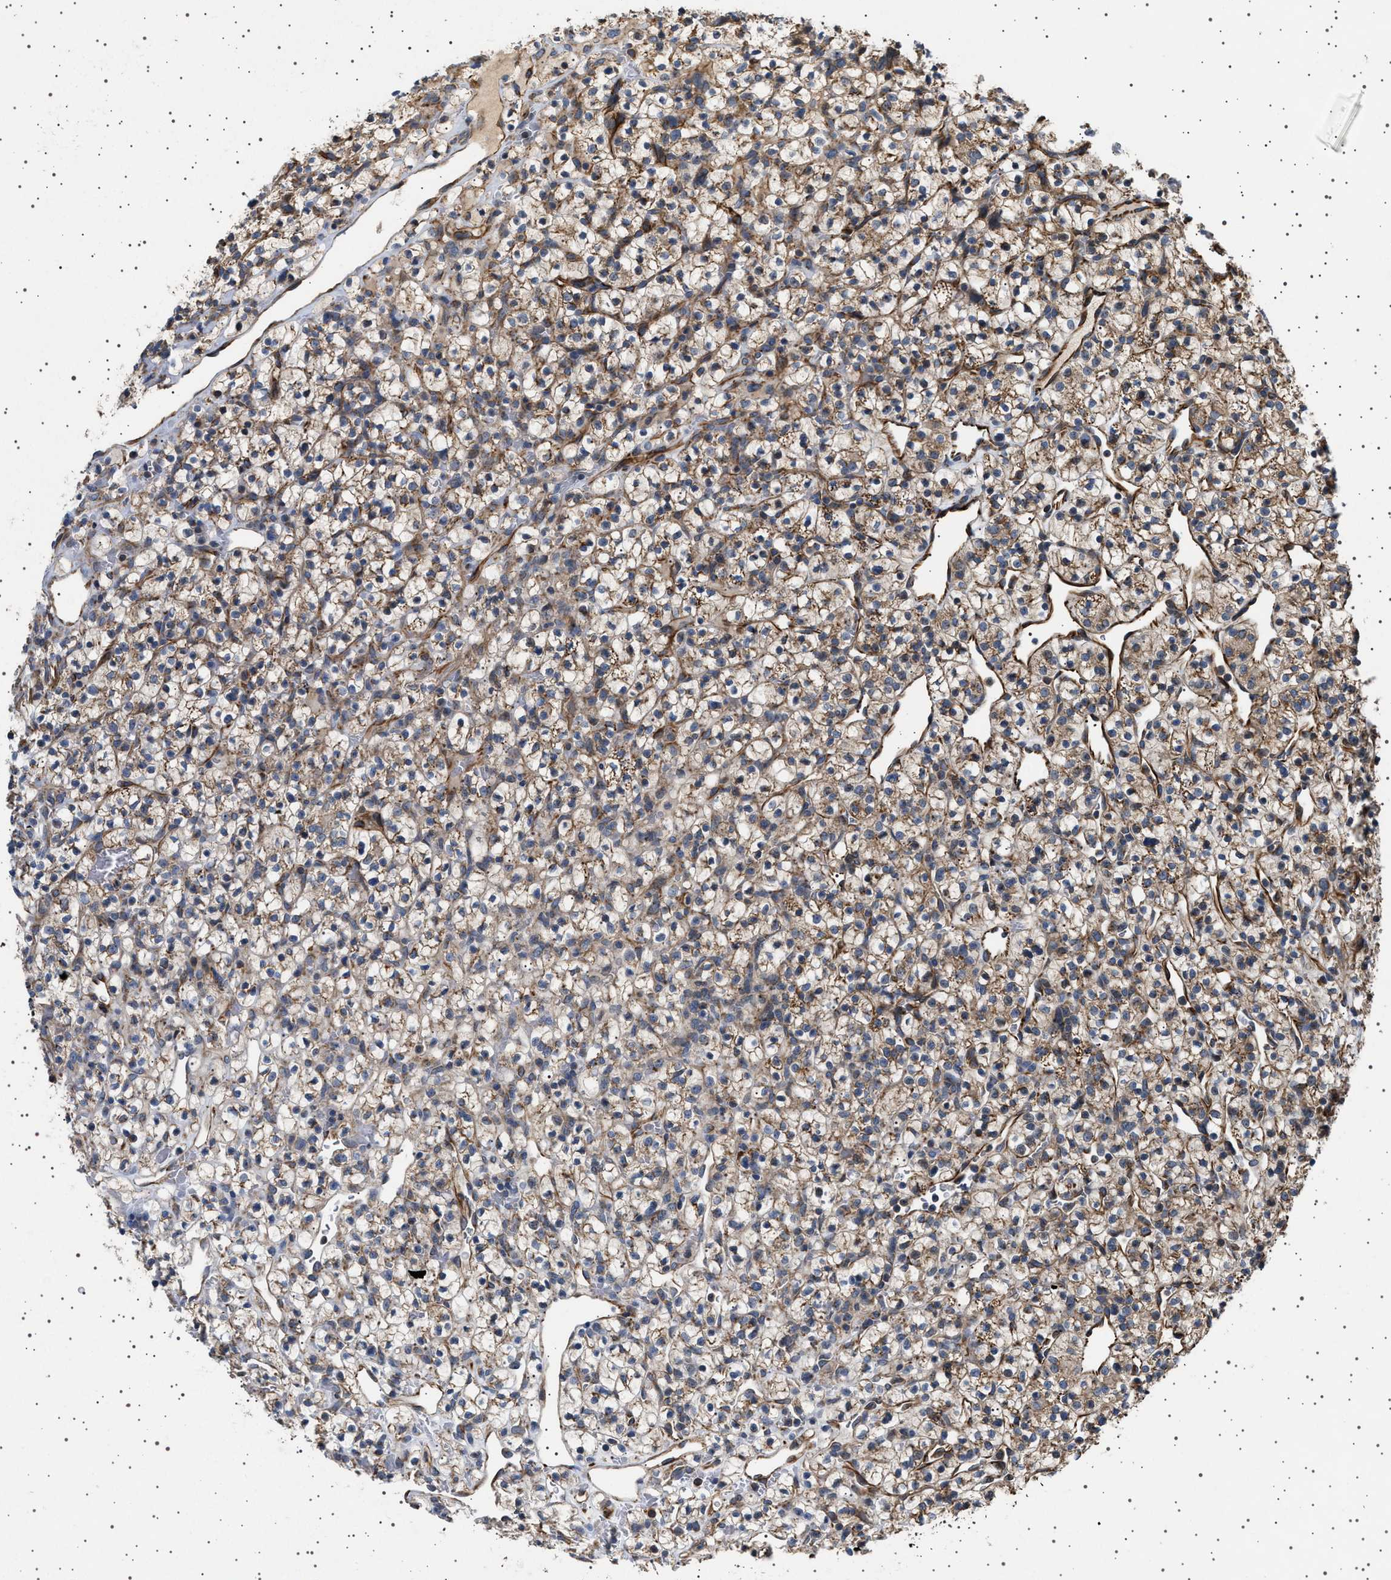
{"staining": {"intensity": "weak", "quantity": ">75%", "location": "cytoplasmic/membranous"}, "tissue": "renal cancer", "cell_type": "Tumor cells", "image_type": "cancer", "snomed": [{"axis": "morphology", "description": "Adenocarcinoma, NOS"}, {"axis": "topography", "description": "Kidney"}], "caption": "A high-resolution micrograph shows immunohistochemistry (IHC) staining of renal cancer (adenocarcinoma), which shows weak cytoplasmic/membranous positivity in about >75% of tumor cells. (brown staining indicates protein expression, while blue staining denotes nuclei).", "gene": "TRUB2", "patient": {"sex": "female", "age": 57}}